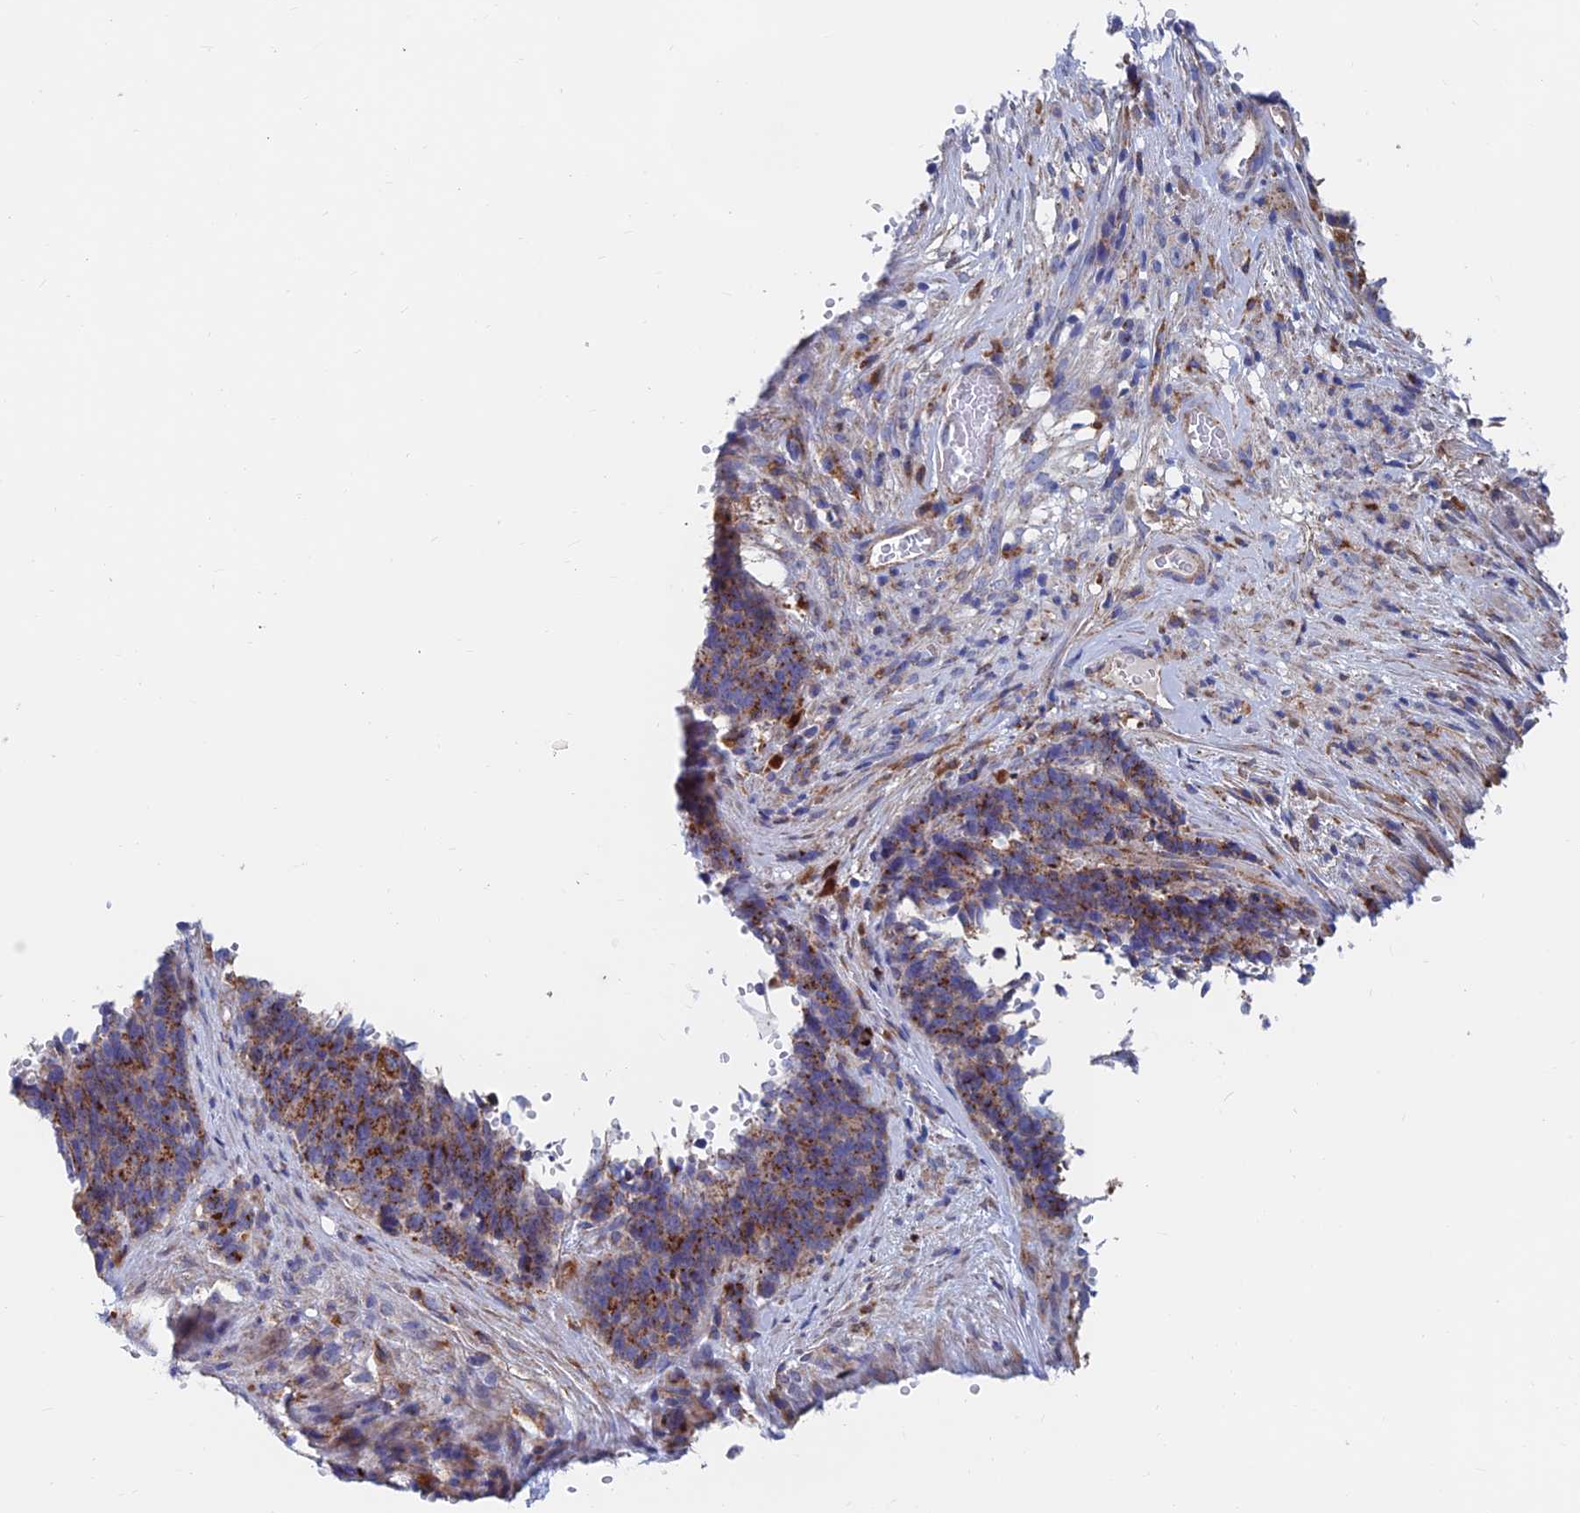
{"staining": {"intensity": "strong", "quantity": ">75%", "location": "cytoplasmic/membranous"}, "tissue": "cervical cancer", "cell_type": "Tumor cells", "image_type": "cancer", "snomed": [{"axis": "morphology", "description": "Squamous cell carcinoma, NOS"}, {"axis": "topography", "description": "Cervix"}], "caption": "Strong cytoplasmic/membranous protein expression is appreciated in approximately >75% of tumor cells in cervical cancer (squamous cell carcinoma).", "gene": "SPNS1", "patient": {"sex": "female", "age": 29}}